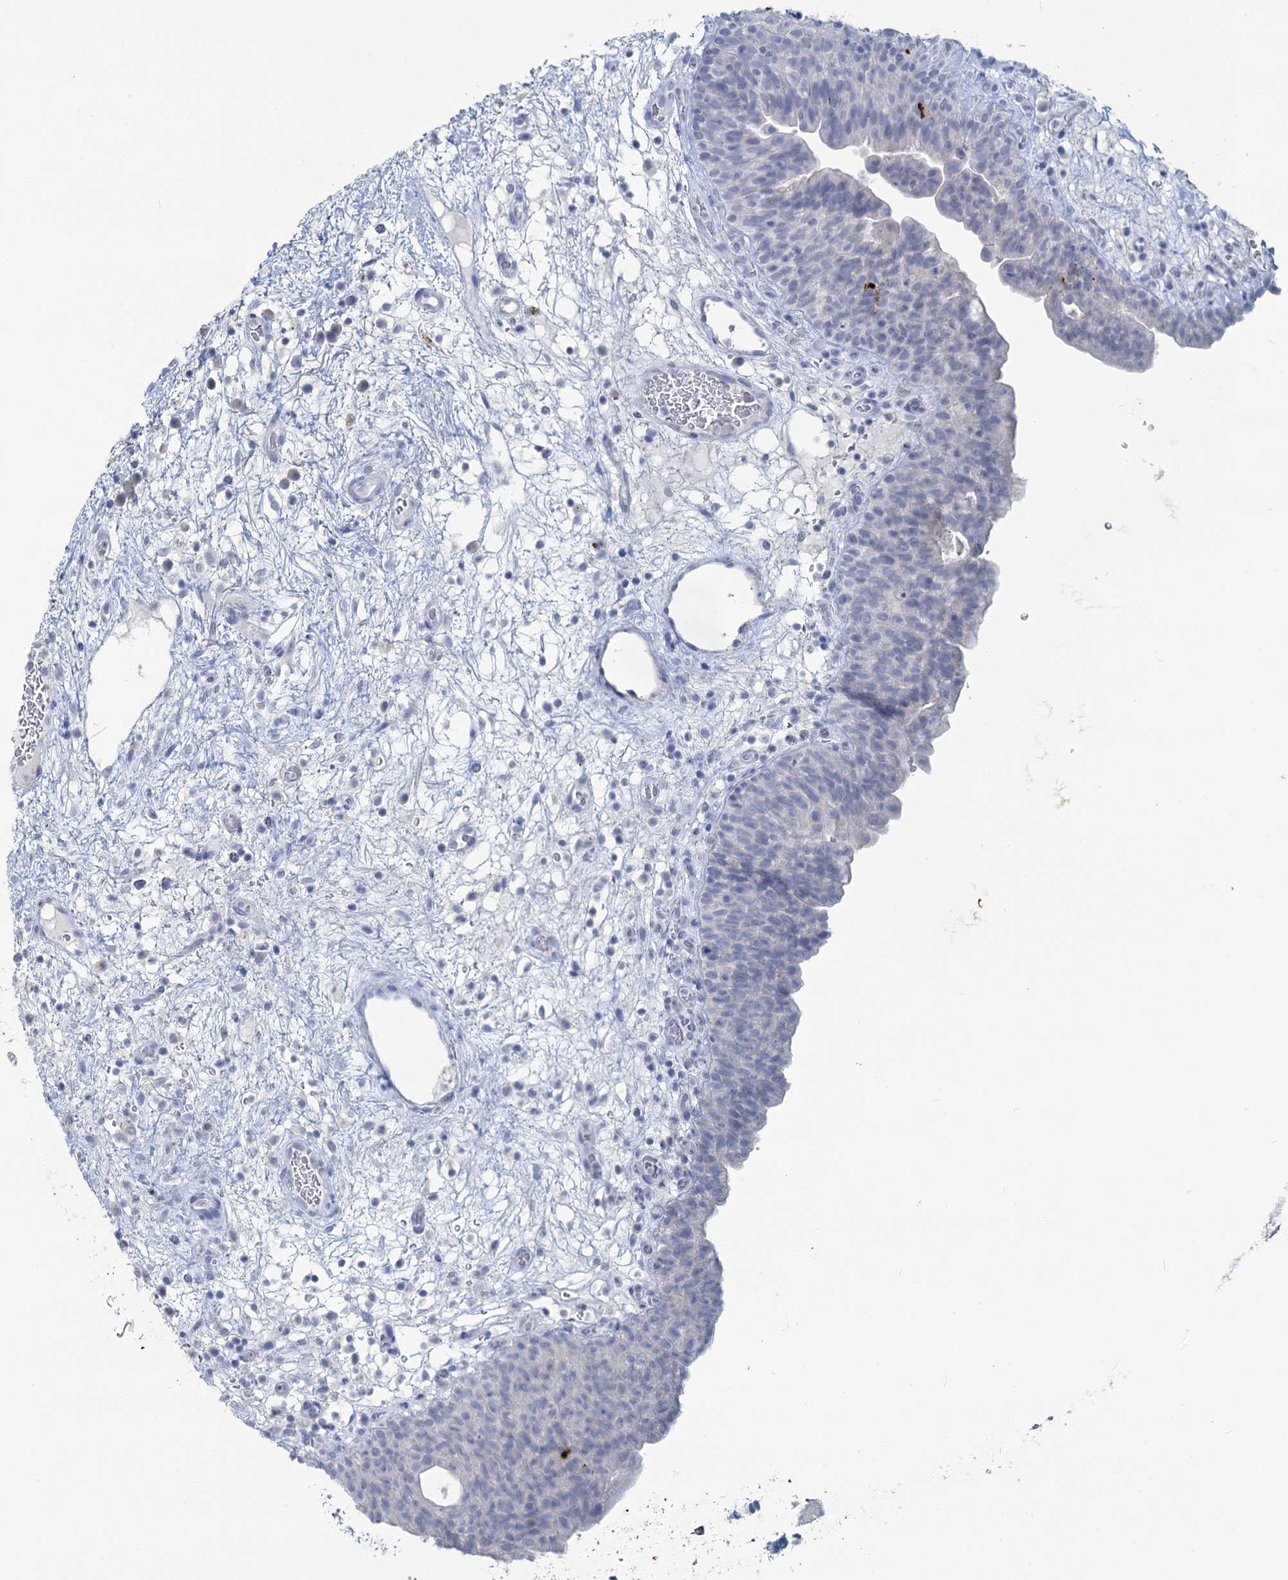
{"staining": {"intensity": "negative", "quantity": "none", "location": "none"}, "tissue": "urinary bladder", "cell_type": "Urothelial cells", "image_type": "normal", "snomed": [{"axis": "morphology", "description": "Normal tissue, NOS"}, {"axis": "topography", "description": "Urinary bladder"}], "caption": "The micrograph demonstrates no staining of urothelial cells in normal urinary bladder. The staining is performed using DAB brown chromogen with nuclei counter-stained in using hematoxylin.", "gene": "CHGA", "patient": {"sex": "male", "age": 71}}